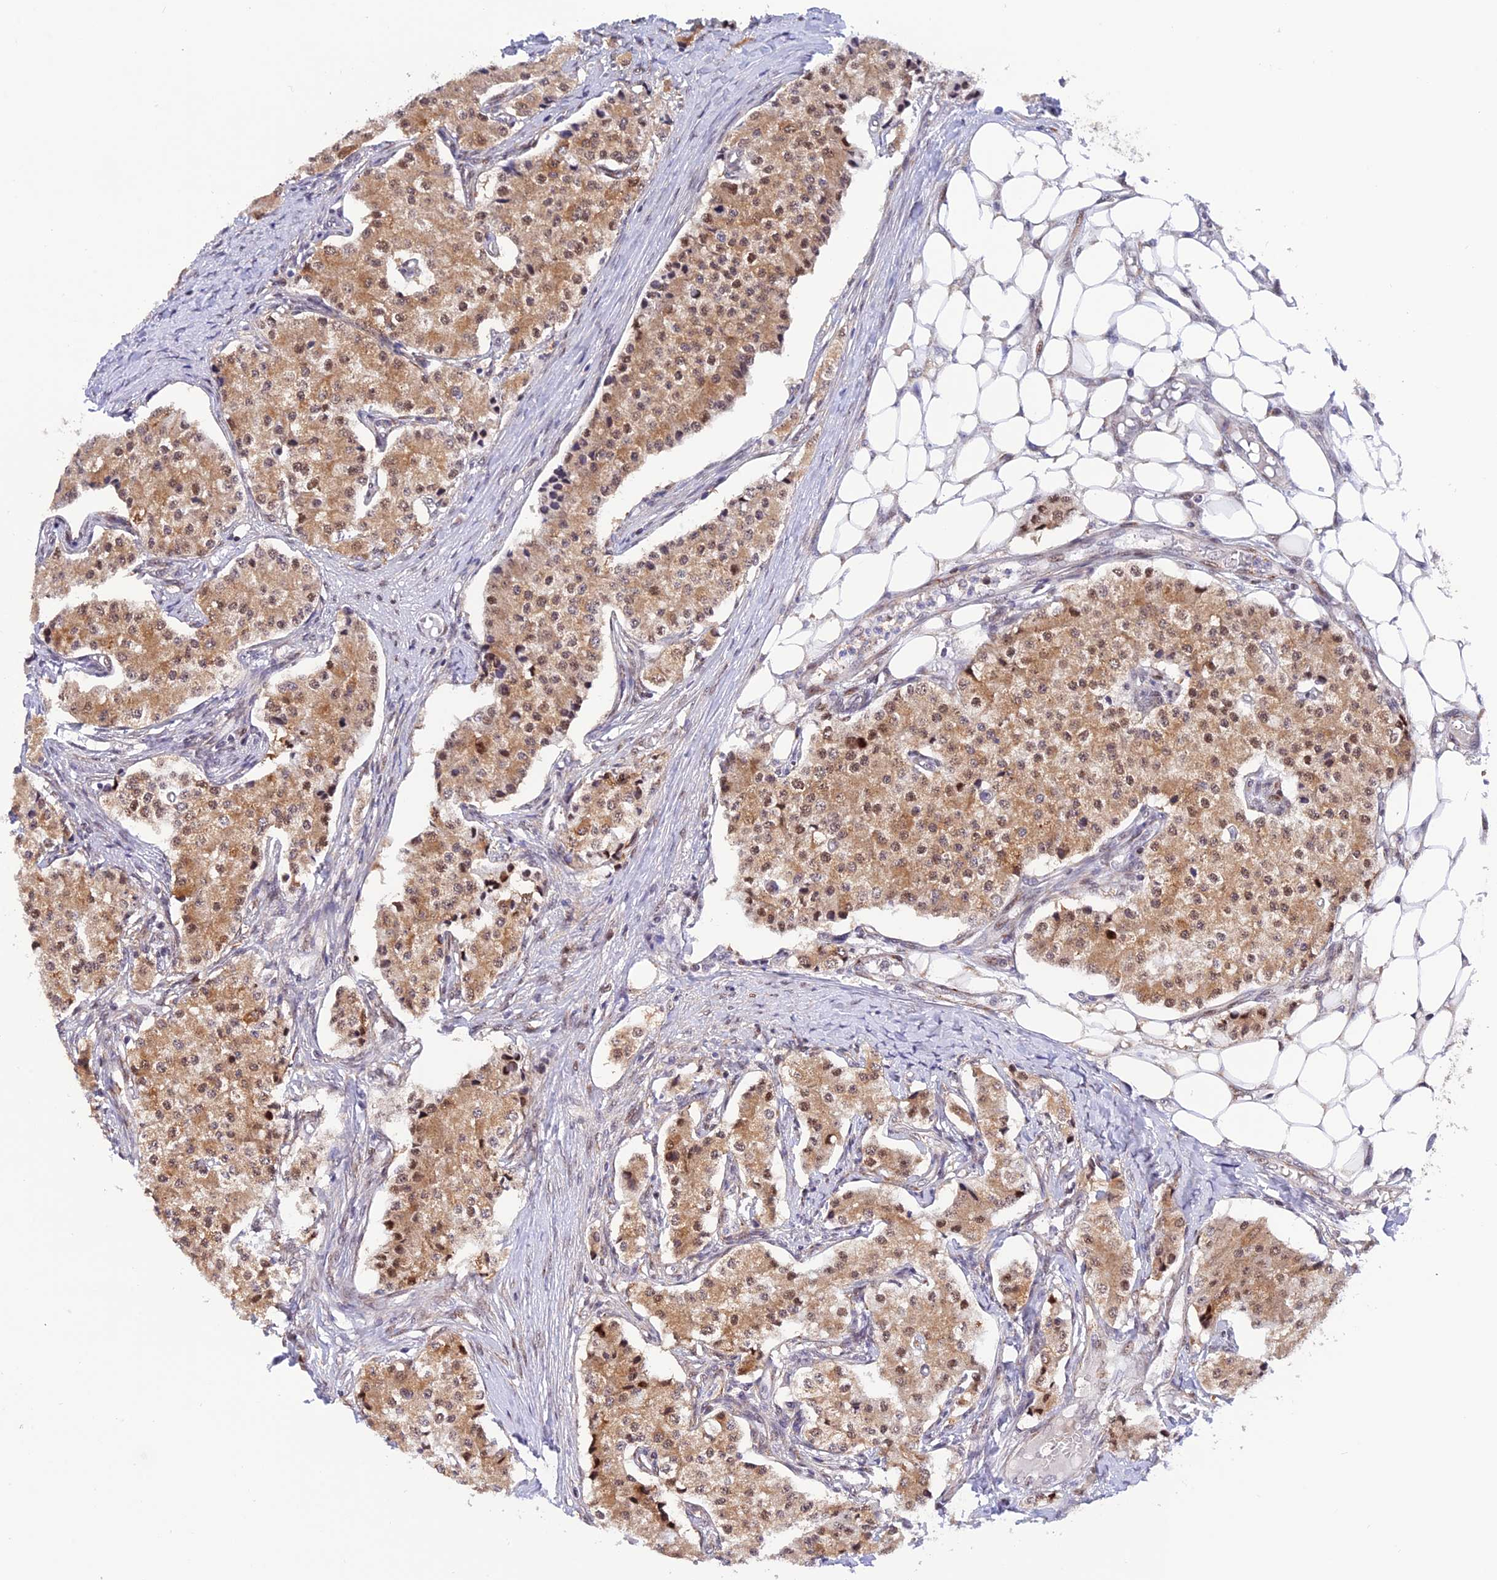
{"staining": {"intensity": "moderate", "quantity": ">75%", "location": "cytoplasmic/membranous,nuclear"}, "tissue": "carcinoid", "cell_type": "Tumor cells", "image_type": "cancer", "snomed": [{"axis": "morphology", "description": "Carcinoid, malignant, NOS"}, {"axis": "topography", "description": "Colon"}], "caption": "Protein expression analysis of carcinoid exhibits moderate cytoplasmic/membranous and nuclear staining in approximately >75% of tumor cells.", "gene": "WDR55", "patient": {"sex": "female", "age": 52}}